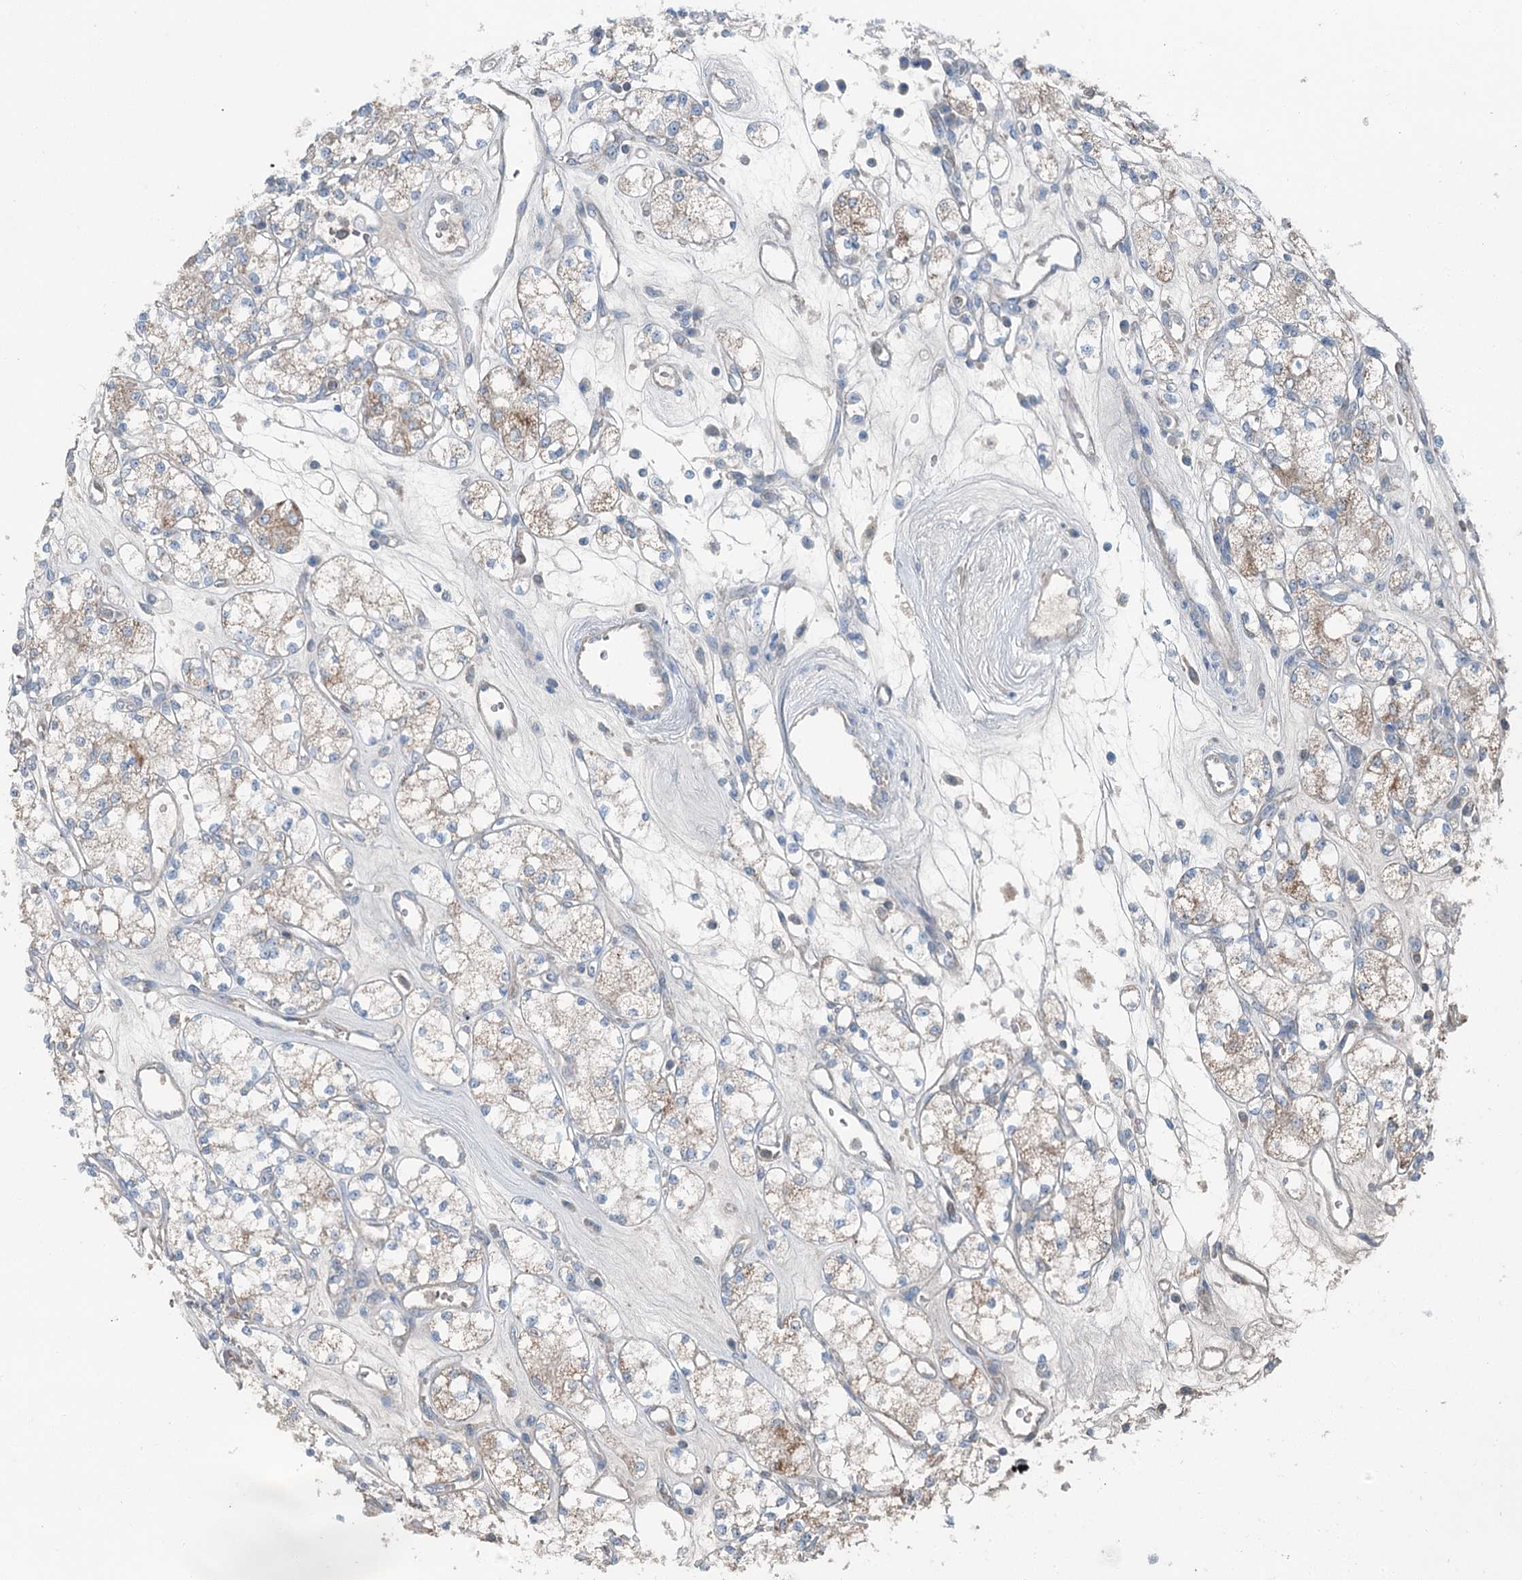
{"staining": {"intensity": "weak", "quantity": "25%-75%", "location": "cytoplasmic/membranous"}, "tissue": "renal cancer", "cell_type": "Tumor cells", "image_type": "cancer", "snomed": [{"axis": "morphology", "description": "Adenocarcinoma, NOS"}, {"axis": "topography", "description": "Kidney"}], "caption": "Immunohistochemistry (IHC) staining of renal cancer, which exhibits low levels of weak cytoplasmic/membranous staining in about 25%-75% of tumor cells indicating weak cytoplasmic/membranous protein expression. The staining was performed using DAB (3,3'-diaminobenzidine) (brown) for protein detection and nuclei were counterstained in hematoxylin (blue).", "gene": "CHCHD5", "patient": {"sex": "male", "age": 77}}